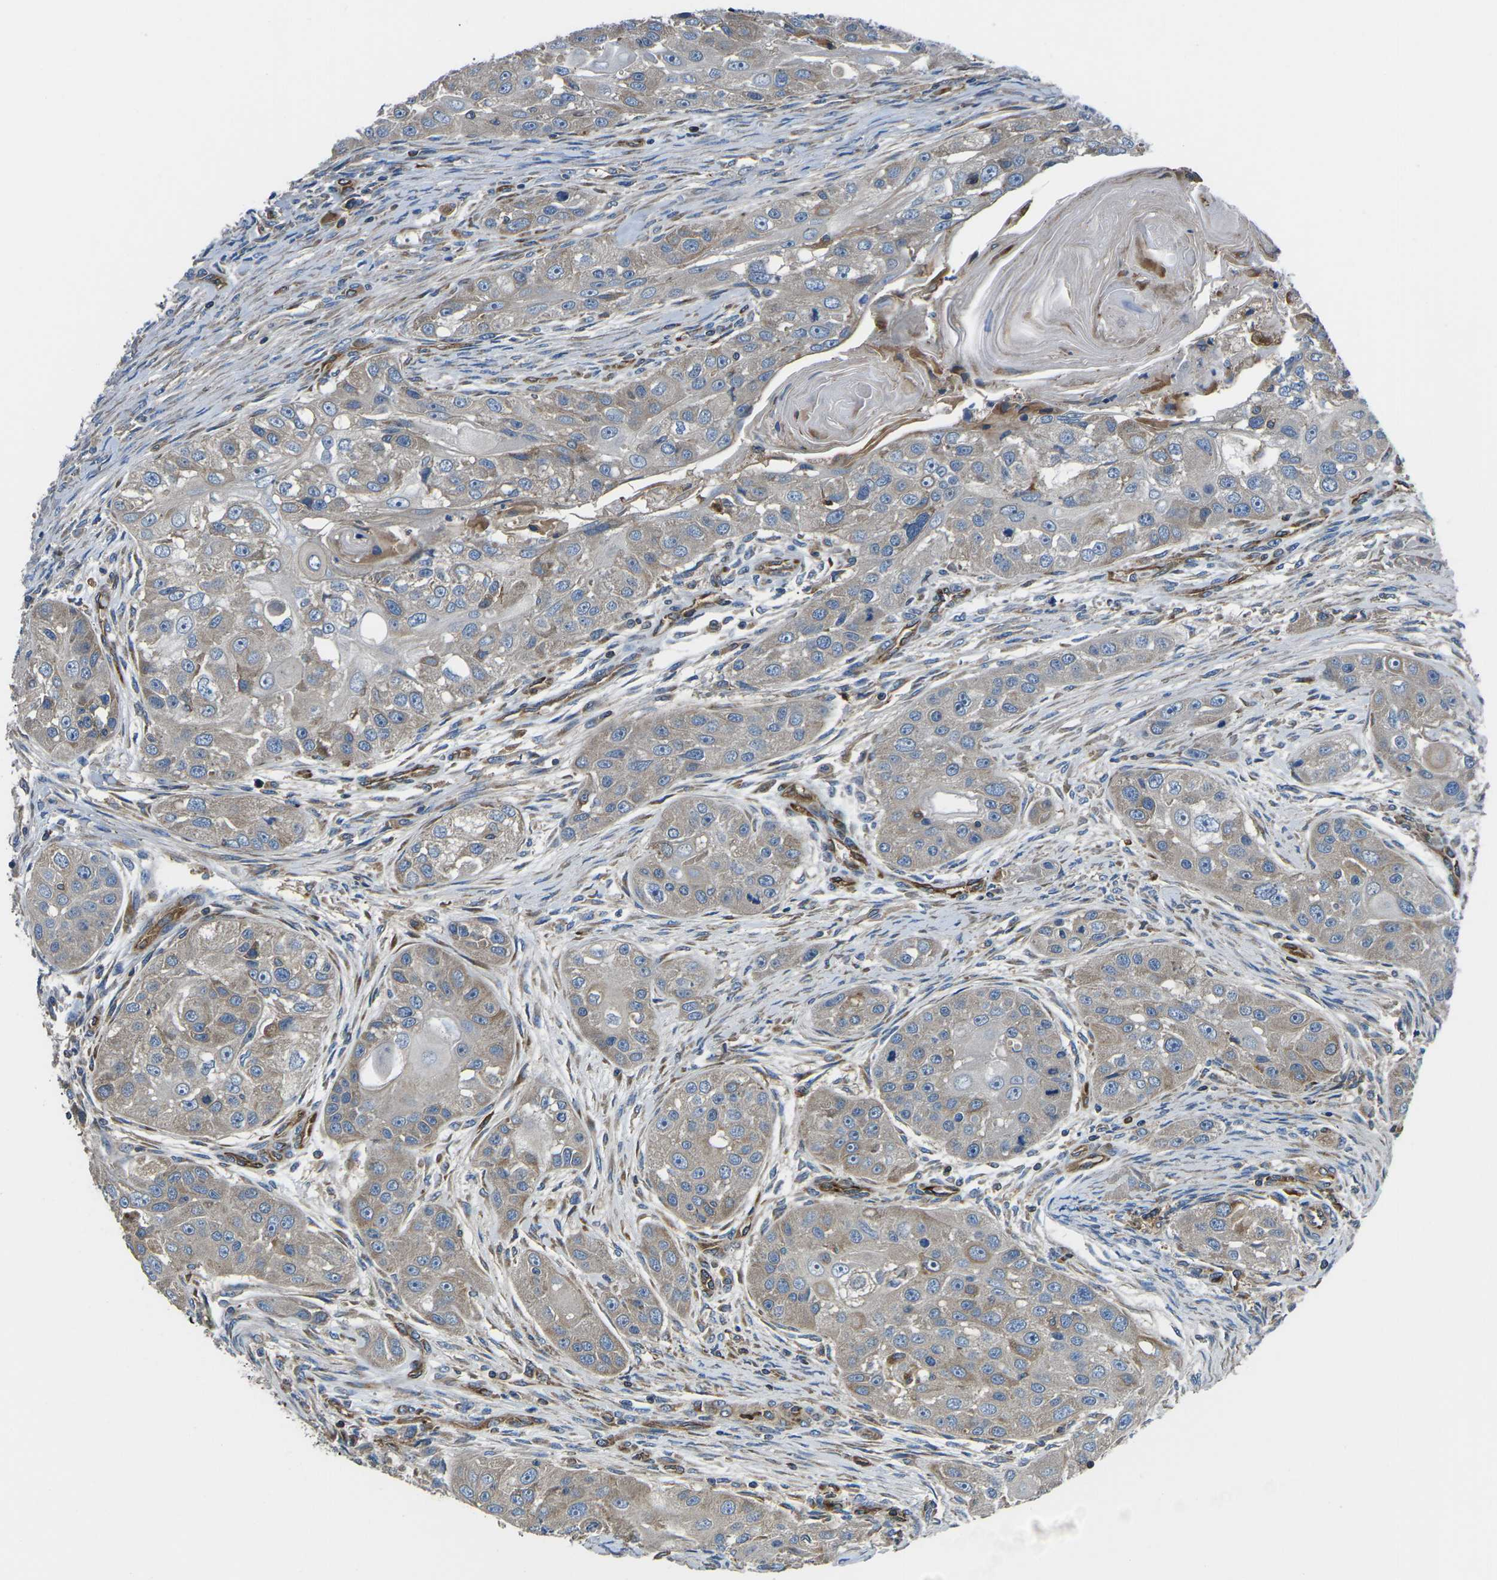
{"staining": {"intensity": "weak", "quantity": ">75%", "location": "cytoplasmic/membranous"}, "tissue": "head and neck cancer", "cell_type": "Tumor cells", "image_type": "cancer", "snomed": [{"axis": "morphology", "description": "Normal tissue, NOS"}, {"axis": "morphology", "description": "Squamous cell carcinoma, NOS"}, {"axis": "topography", "description": "Skeletal muscle"}, {"axis": "topography", "description": "Head-Neck"}], "caption": "An image of head and neck cancer (squamous cell carcinoma) stained for a protein reveals weak cytoplasmic/membranous brown staining in tumor cells.", "gene": "KCNJ15", "patient": {"sex": "male", "age": 51}}